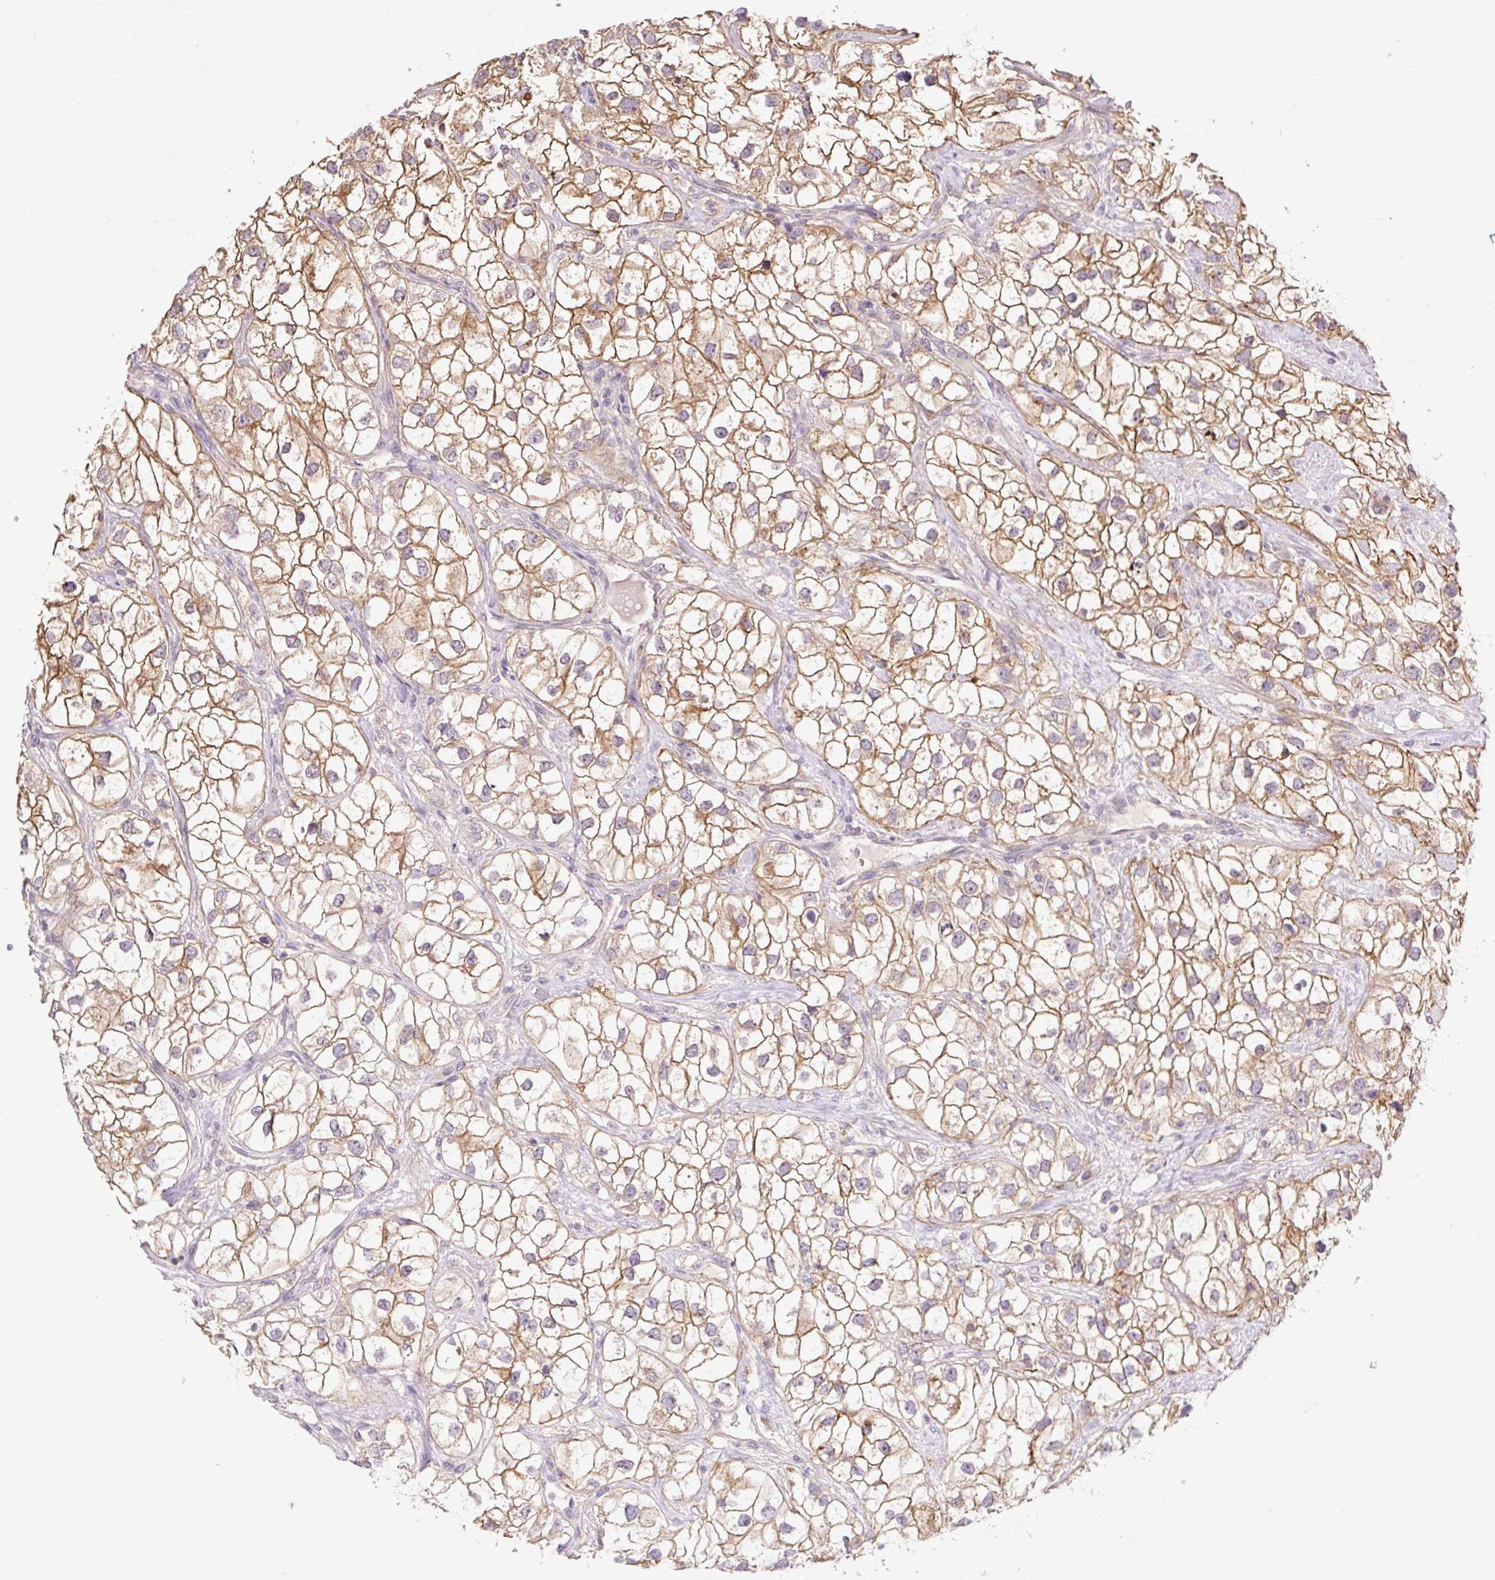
{"staining": {"intensity": "moderate", "quantity": "25%-75%", "location": "cytoplasmic/membranous"}, "tissue": "renal cancer", "cell_type": "Tumor cells", "image_type": "cancer", "snomed": [{"axis": "morphology", "description": "Adenocarcinoma, NOS"}, {"axis": "topography", "description": "Kidney"}], "caption": "Human adenocarcinoma (renal) stained for a protein (brown) demonstrates moderate cytoplasmic/membranous positive positivity in approximately 25%-75% of tumor cells.", "gene": "COX8A", "patient": {"sex": "male", "age": 59}}